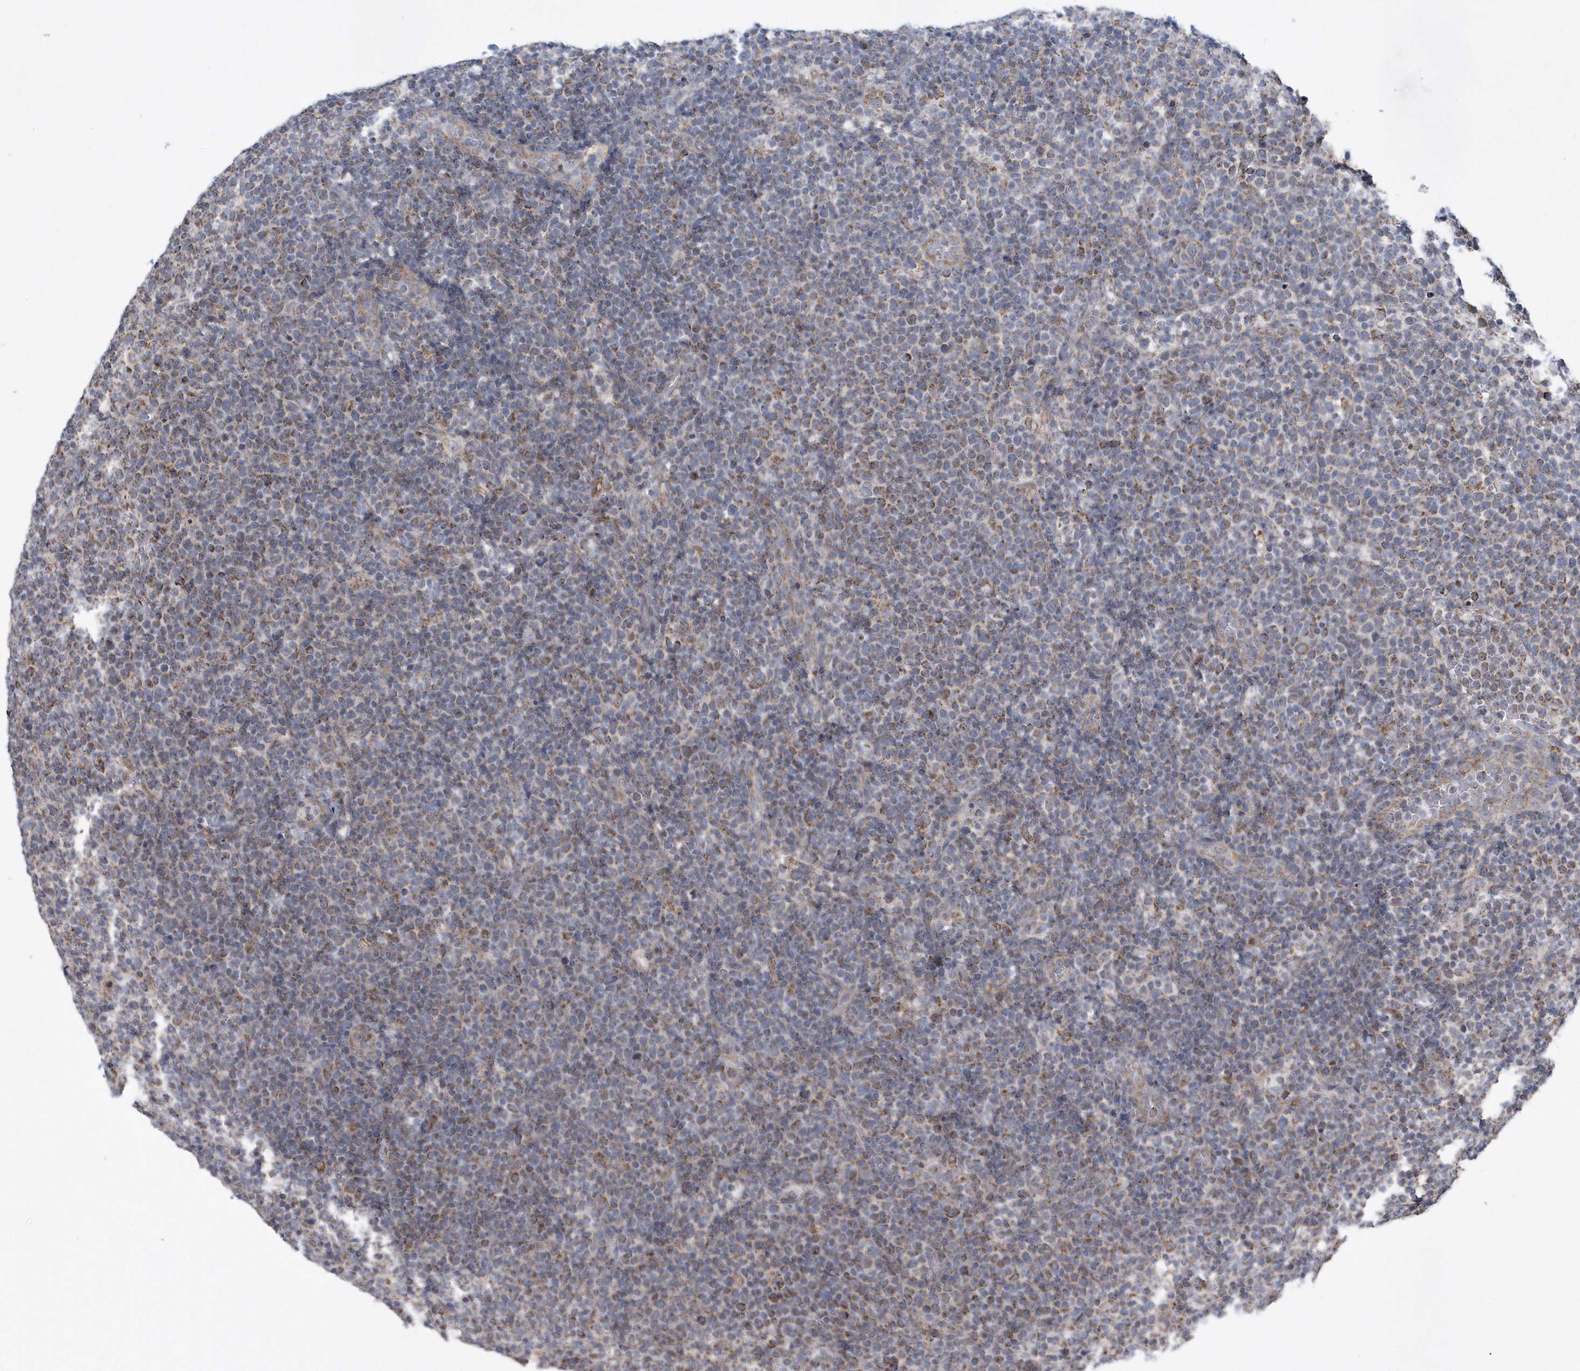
{"staining": {"intensity": "moderate", "quantity": ">75%", "location": "cytoplasmic/membranous"}, "tissue": "lymphoma", "cell_type": "Tumor cells", "image_type": "cancer", "snomed": [{"axis": "morphology", "description": "Malignant lymphoma, non-Hodgkin's type, High grade"}, {"axis": "topography", "description": "Lymph node"}], "caption": "A photomicrograph showing moderate cytoplasmic/membranous staining in about >75% of tumor cells in high-grade malignant lymphoma, non-Hodgkin's type, as visualized by brown immunohistochemical staining.", "gene": "SLX9", "patient": {"sex": "male", "age": 61}}